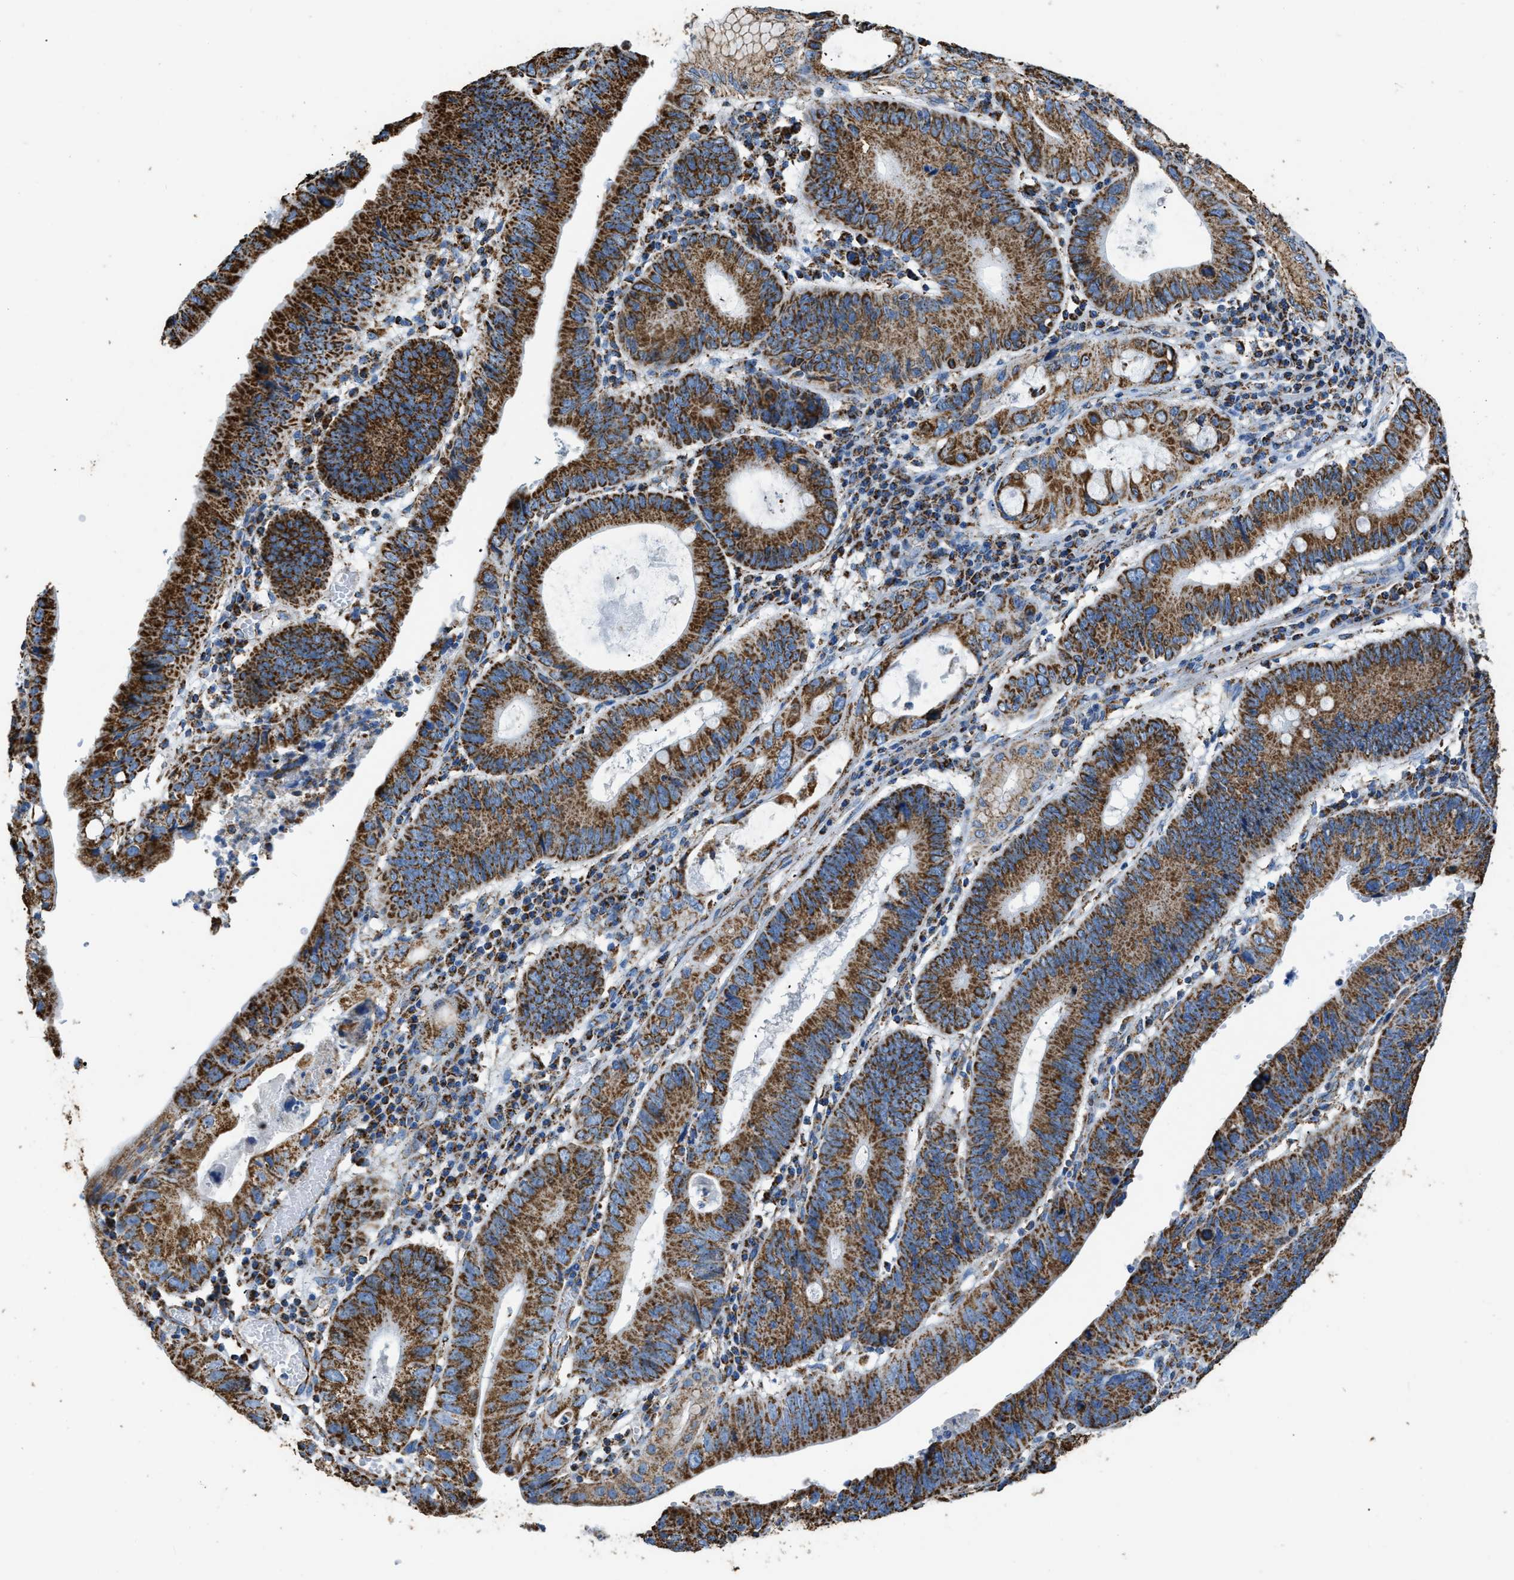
{"staining": {"intensity": "strong", "quantity": ">75%", "location": "cytoplasmic/membranous"}, "tissue": "stomach cancer", "cell_type": "Tumor cells", "image_type": "cancer", "snomed": [{"axis": "morphology", "description": "Adenocarcinoma, NOS"}, {"axis": "topography", "description": "Stomach"}], "caption": "Immunohistochemical staining of human stomach cancer (adenocarcinoma) shows high levels of strong cytoplasmic/membranous protein expression in approximately >75% of tumor cells.", "gene": "IRX6", "patient": {"sex": "male", "age": 59}}